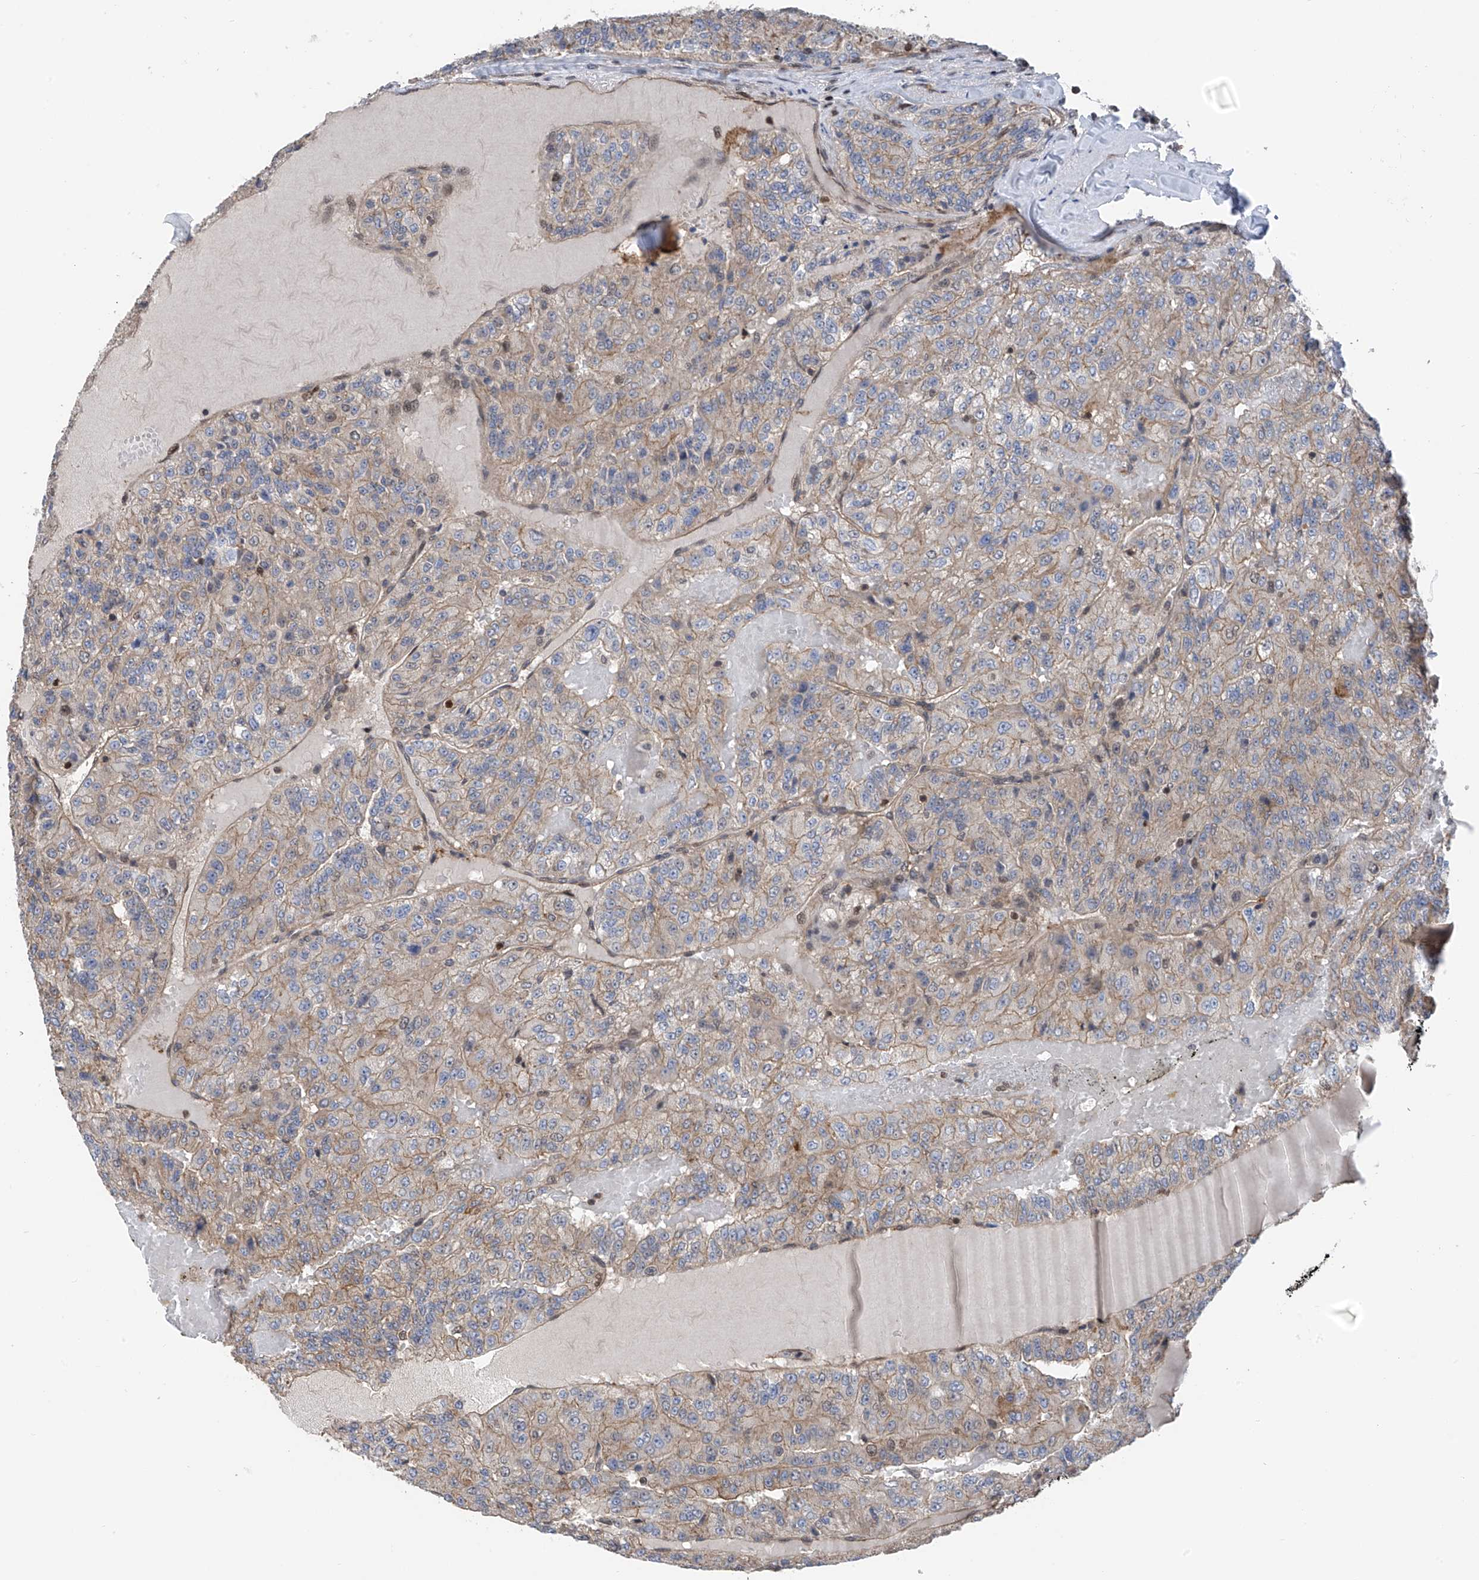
{"staining": {"intensity": "weak", "quantity": "25%-75%", "location": "cytoplasmic/membranous"}, "tissue": "renal cancer", "cell_type": "Tumor cells", "image_type": "cancer", "snomed": [{"axis": "morphology", "description": "Adenocarcinoma, NOS"}, {"axis": "topography", "description": "Kidney"}], "caption": "DAB (3,3'-diaminobenzidine) immunohistochemical staining of human renal cancer shows weak cytoplasmic/membranous protein expression in about 25%-75% of tumor cells. (DAB (3,3'-diaminobenzidine) = brown stain, brightfield microscopy at high magnification).", "gene": "DNAJC9", "patient": {"sex": "female", "age": 63}}